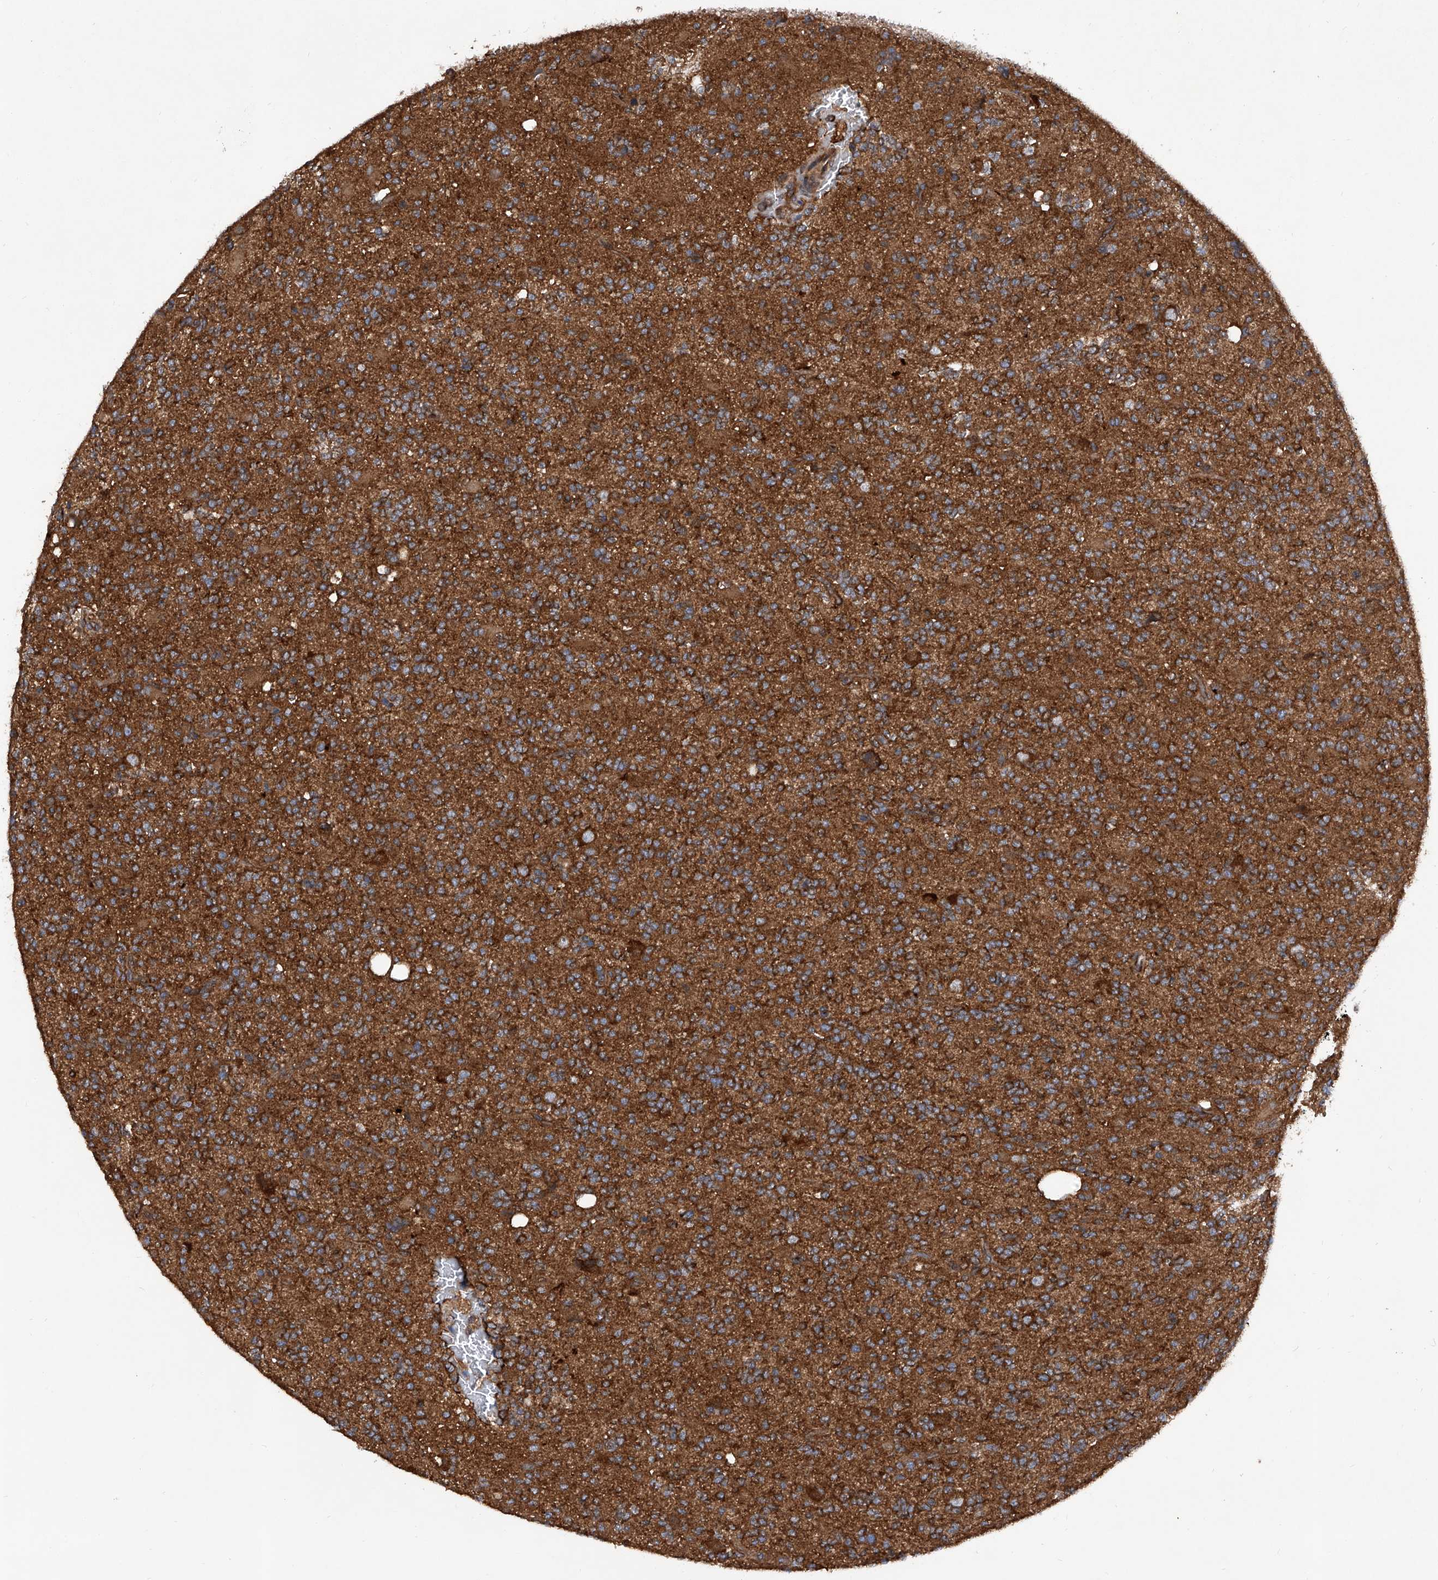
{"staining": {"intensity": "strong", "quantity": ">75%", "location": "cytoplasmic/membranous"}, "tissue": "glioma", "cell_type": "Tumor cells", "image_type": "cancer", "snomed": [{"axis": "morphology", "description": "Glioma, malignant, High grade"}, {"axis": "topography", "description": "Brain"}], "caption": "Immunohistochemistry (IHC) of human glioma reveals high levels of strong cytoplasmic/membranous expression in approximately >75% of tumor cells.", "gene": "SMAP1", "patient": {"sex": "female", "age": 62}}